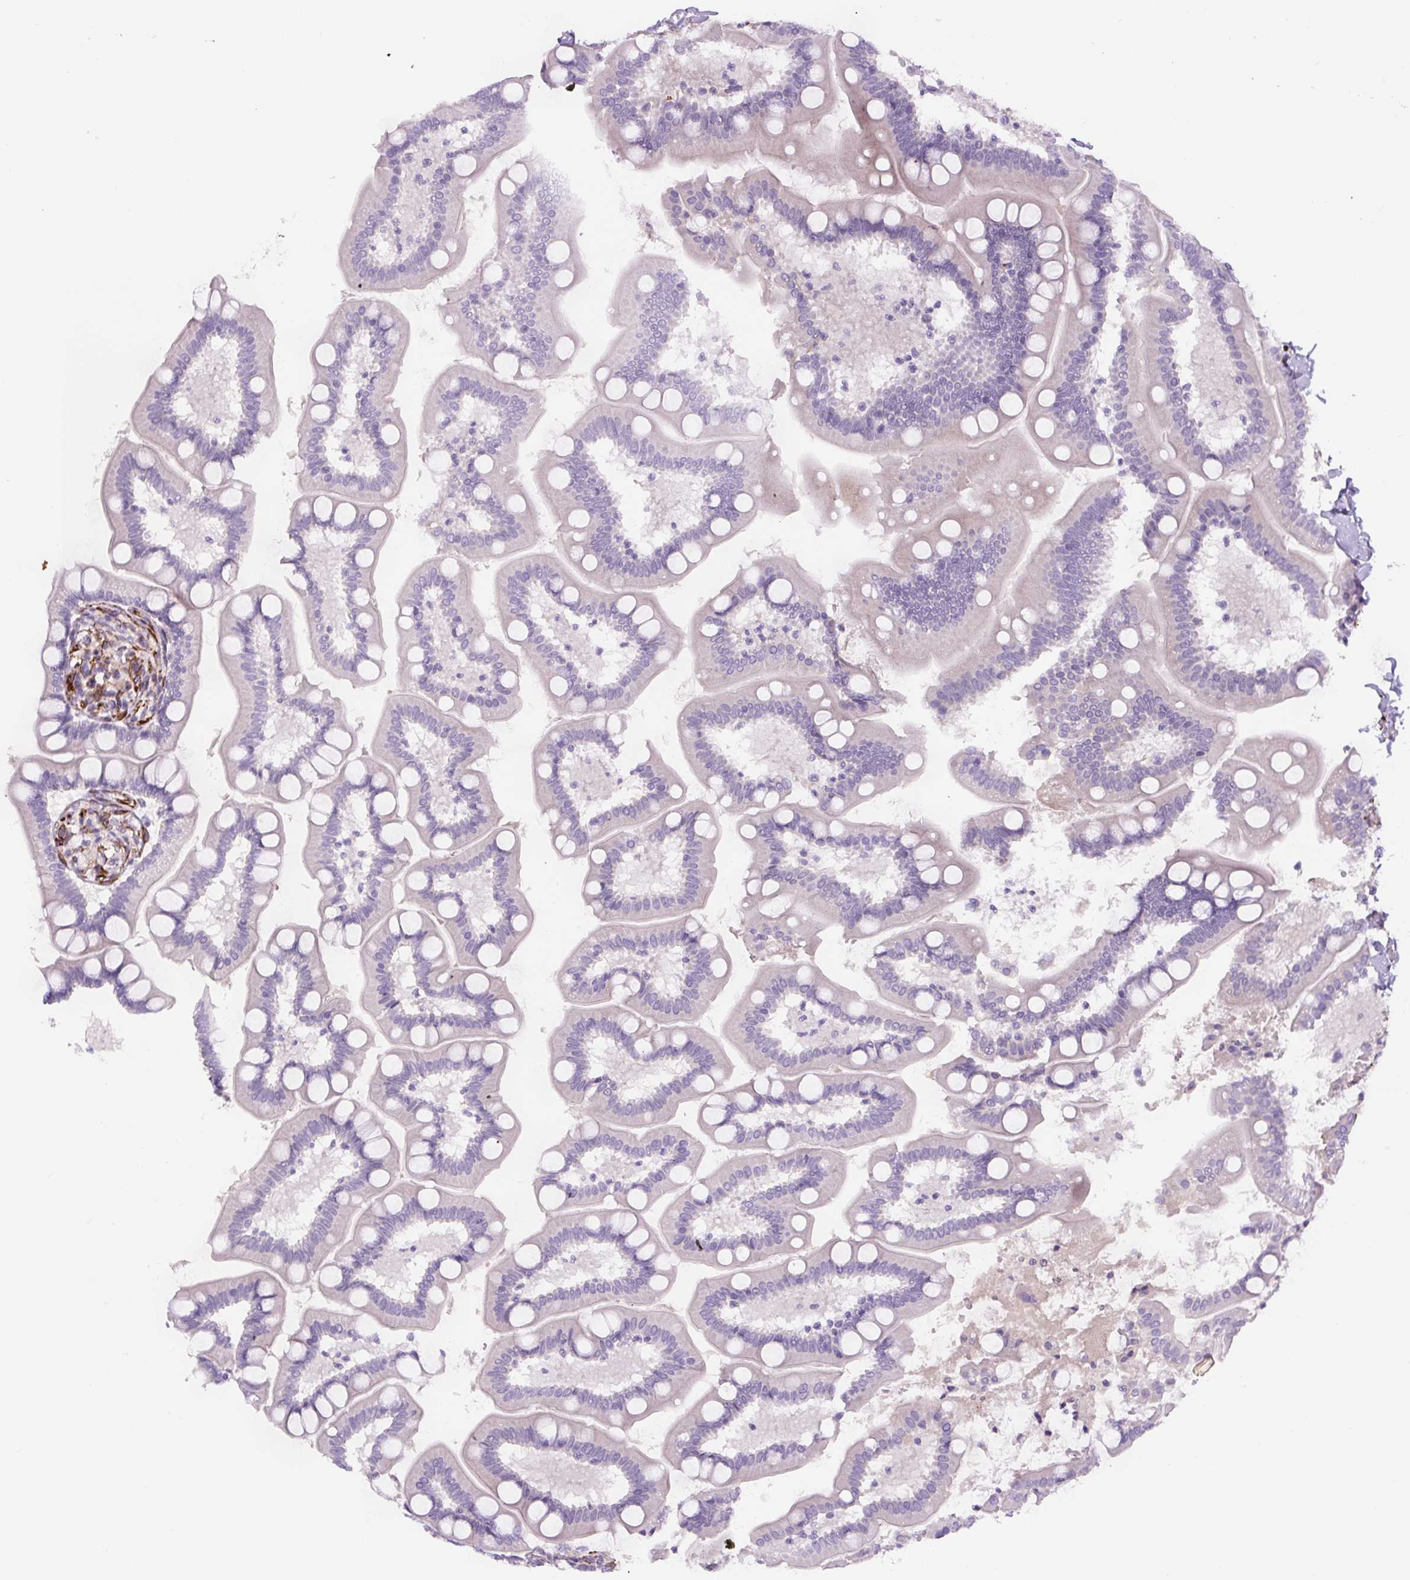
{"staining": {"intensity": "negative", "quantity": "none", "location": "none"}, "tissue": "small intestine", "cell_type": "Glandular cells", "image_type": "normal", "snomed": [{"axis": "morphology", "description": "Normal tissue, NOS"}, {"axis": "topography", "description": "Small intestine"}], "caption": "Protein analysis of normal small intestine reveals no significant positivity in glandular cells.", "gene": "NES", "patient": {"sex": "female", "age": 64}}